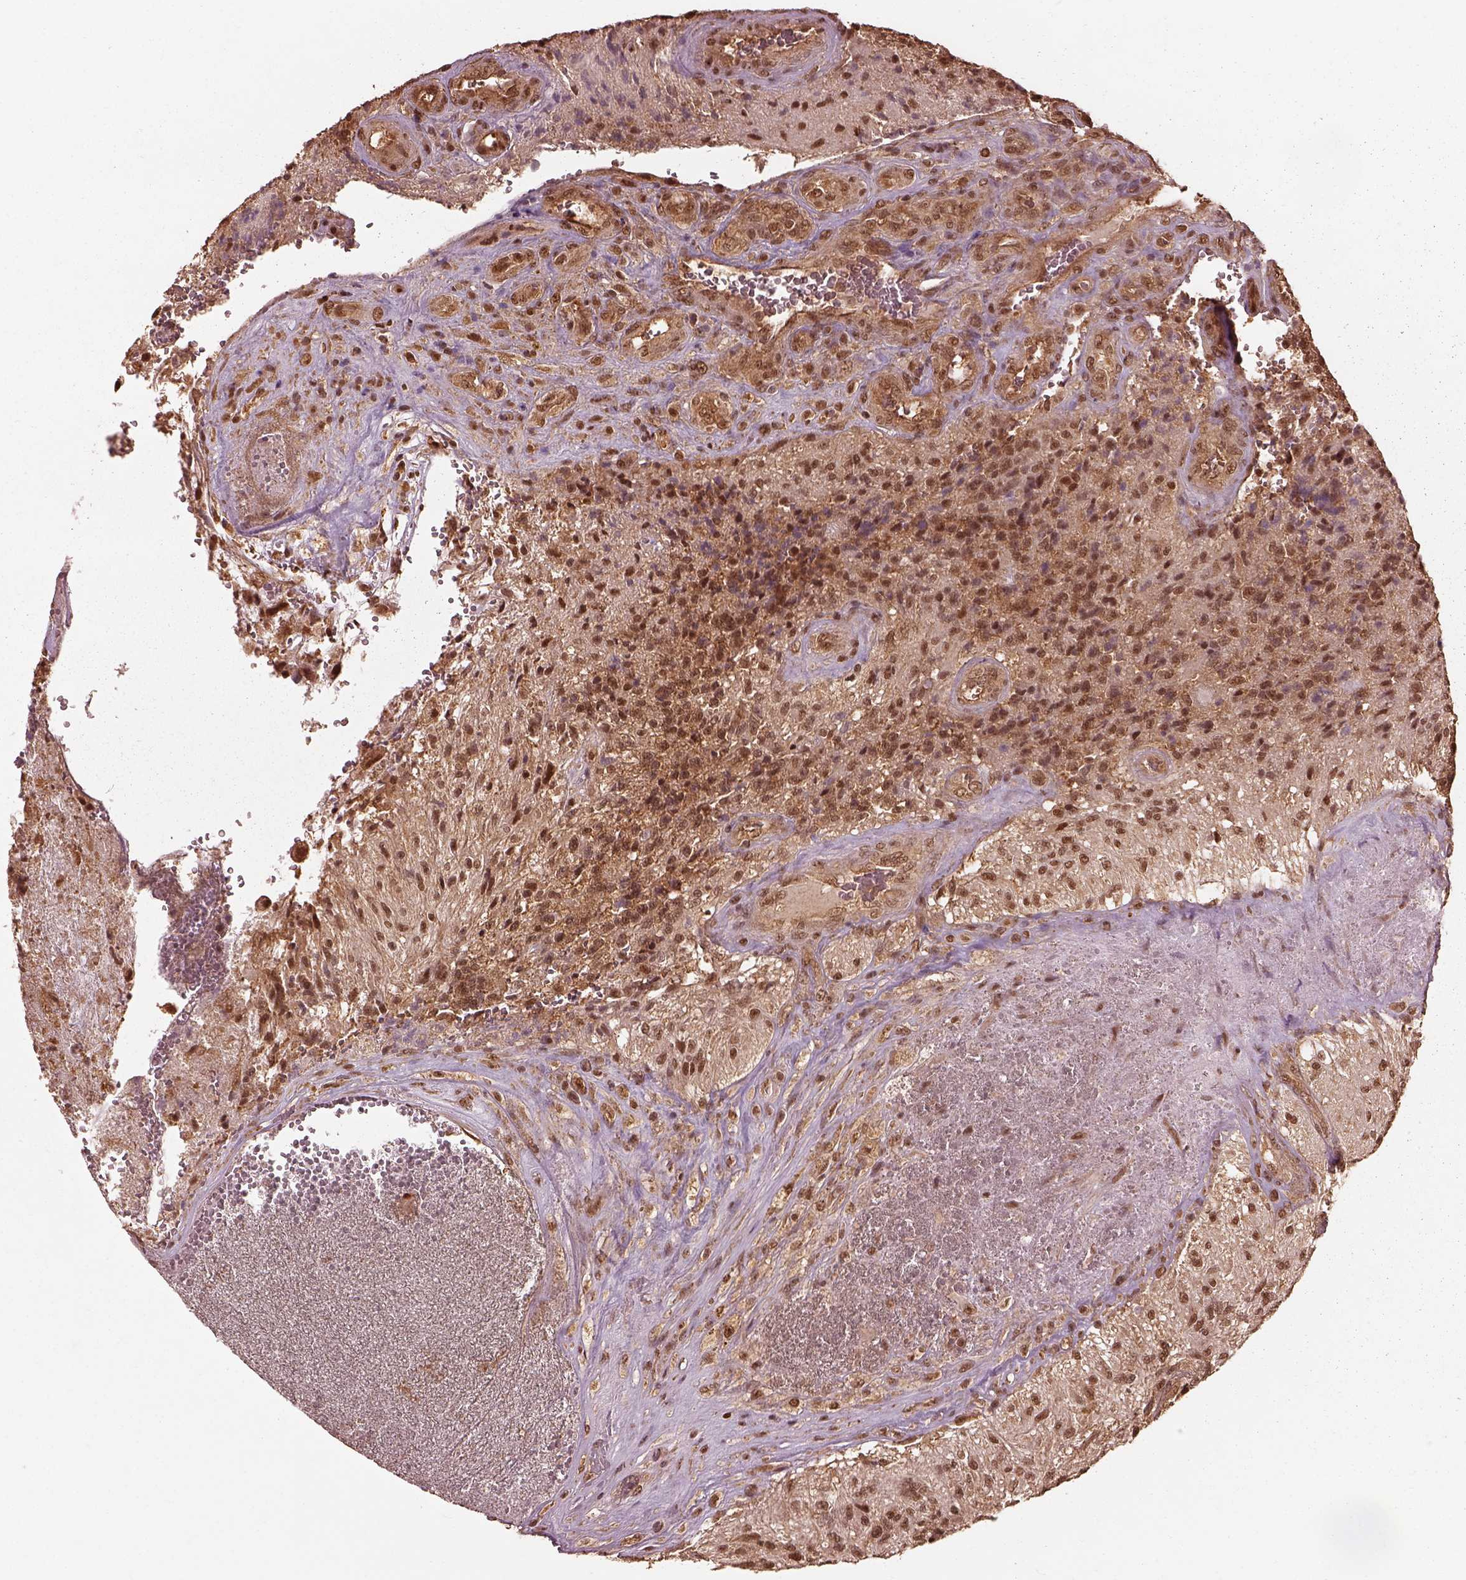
{"staining": {"intensity": "moderate", "quantity": ">75%", "location": "nuclear"}, "tissue": "glioma", "cell_type": "Tumor cells", "image_type": "cancer", "snomed": [{"axis": "morphology", "description": "Glioma, malignant, High grade"}, {"axis": "topography", "description": "Brain"}], "caption": "A micrograph of human malignant glioma (high-grade) stained for a protein reveals moderate nuclear brown staining in tumor cells. The staining was performed using DAB to visualize the protein expression in brown, while the nuclei were stained in blue with hematoxylin (Magnification: 20x).", "gene": "PSMC5", "patient": {"sex": "male", "age": 56}}